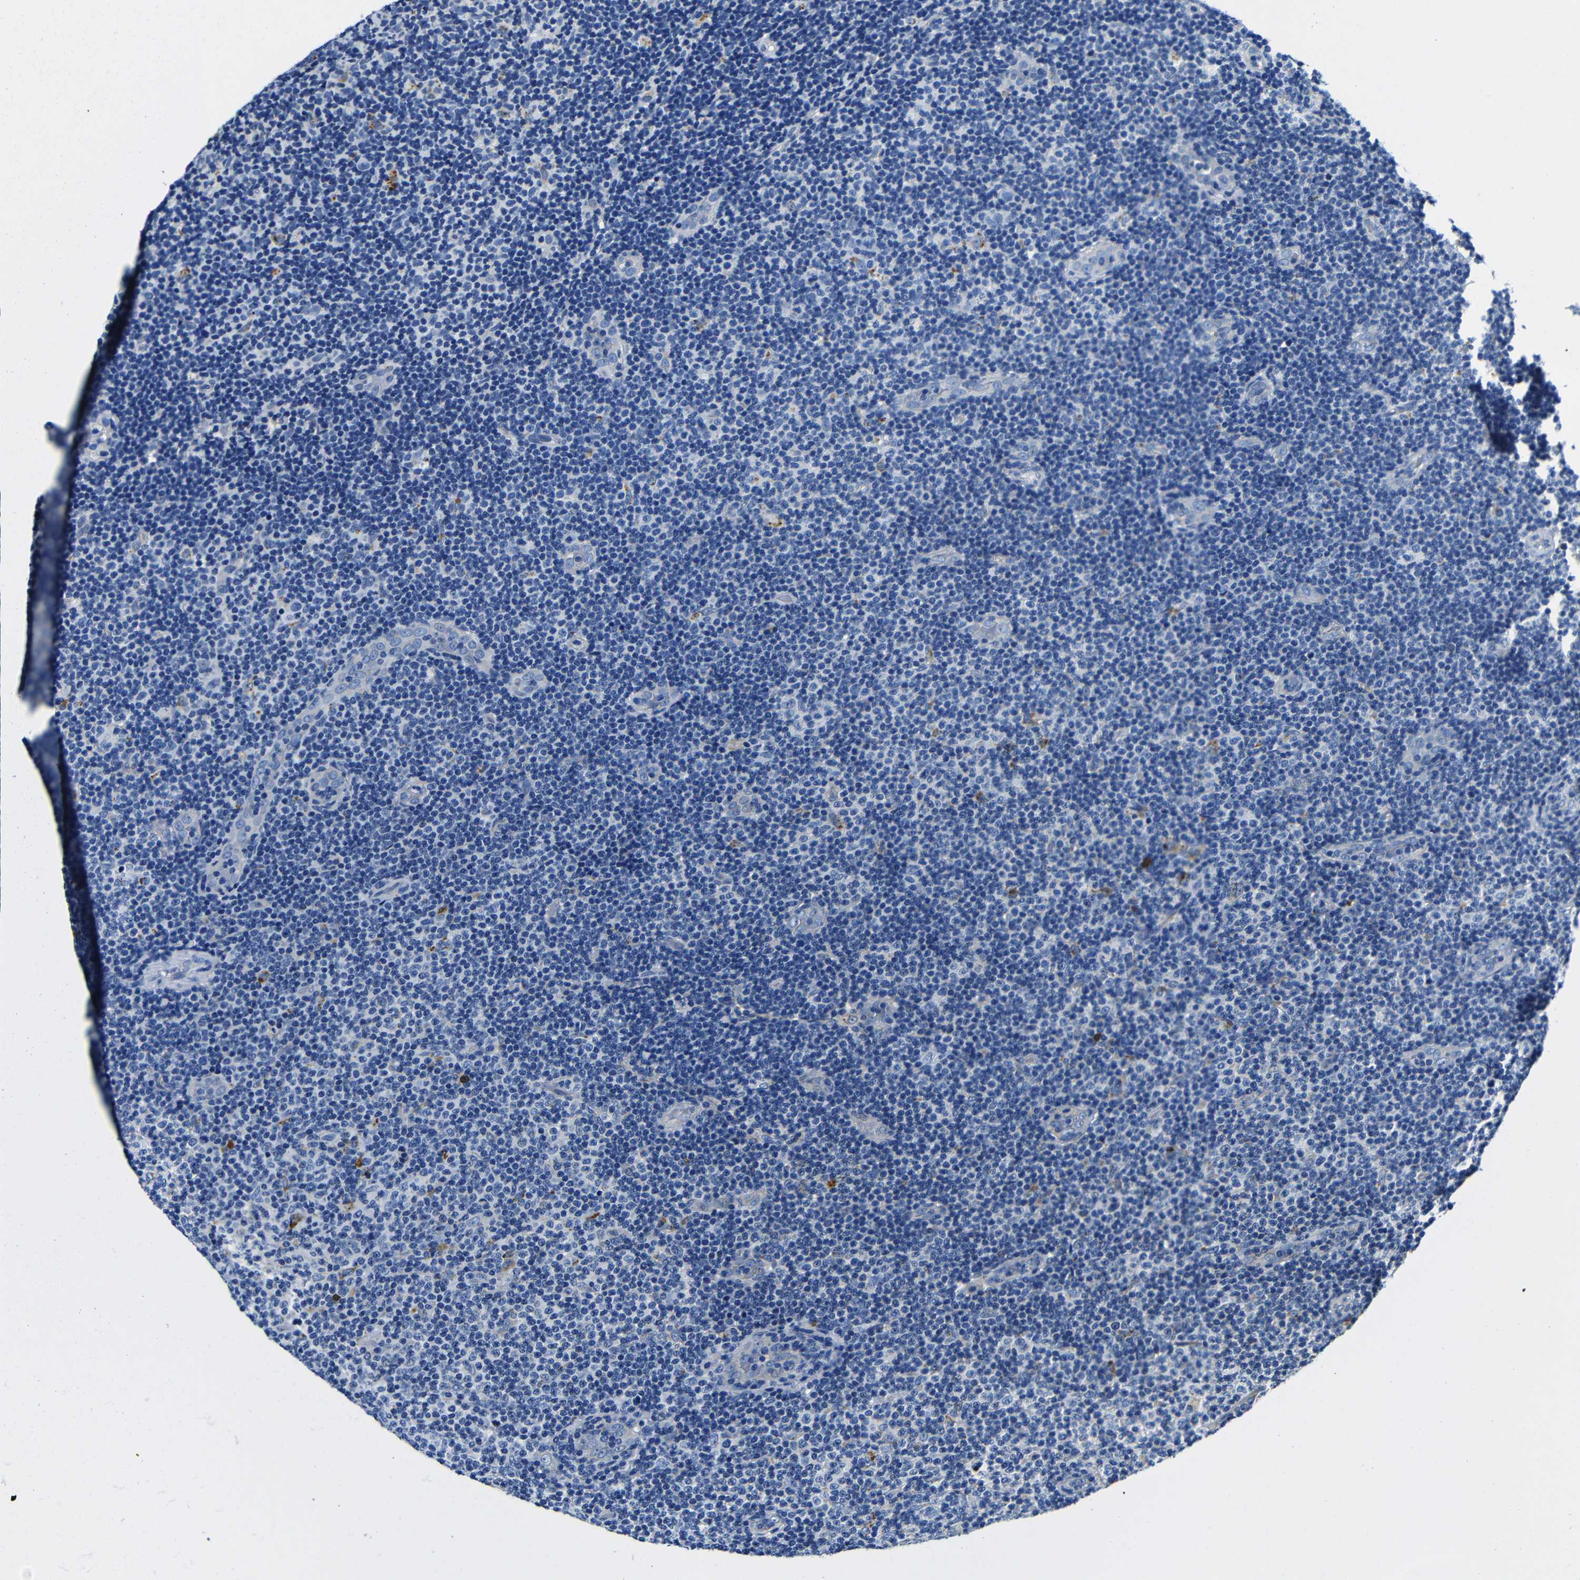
{"staining": {"intensity": "negative", "quantity": "none", "location": "none"}, "tissue": "lymphoma", "cell_type": "Tumor cells", "image_type": "cancer", "snomed": [{"axis": "morphology", "description": "Malignant lymphoma, non-Hodgkin's type, Low grade"}, {"axis": "topography", "description": "Lymph node"}], "caption": "High power microscopy histopathology image of an immunohistochemistry histopathology image of lymphoma, revealing no significant positivity in tumor cells.", "gene": "GIMAP2", "patient": {"sex": "male", "age": 83}}